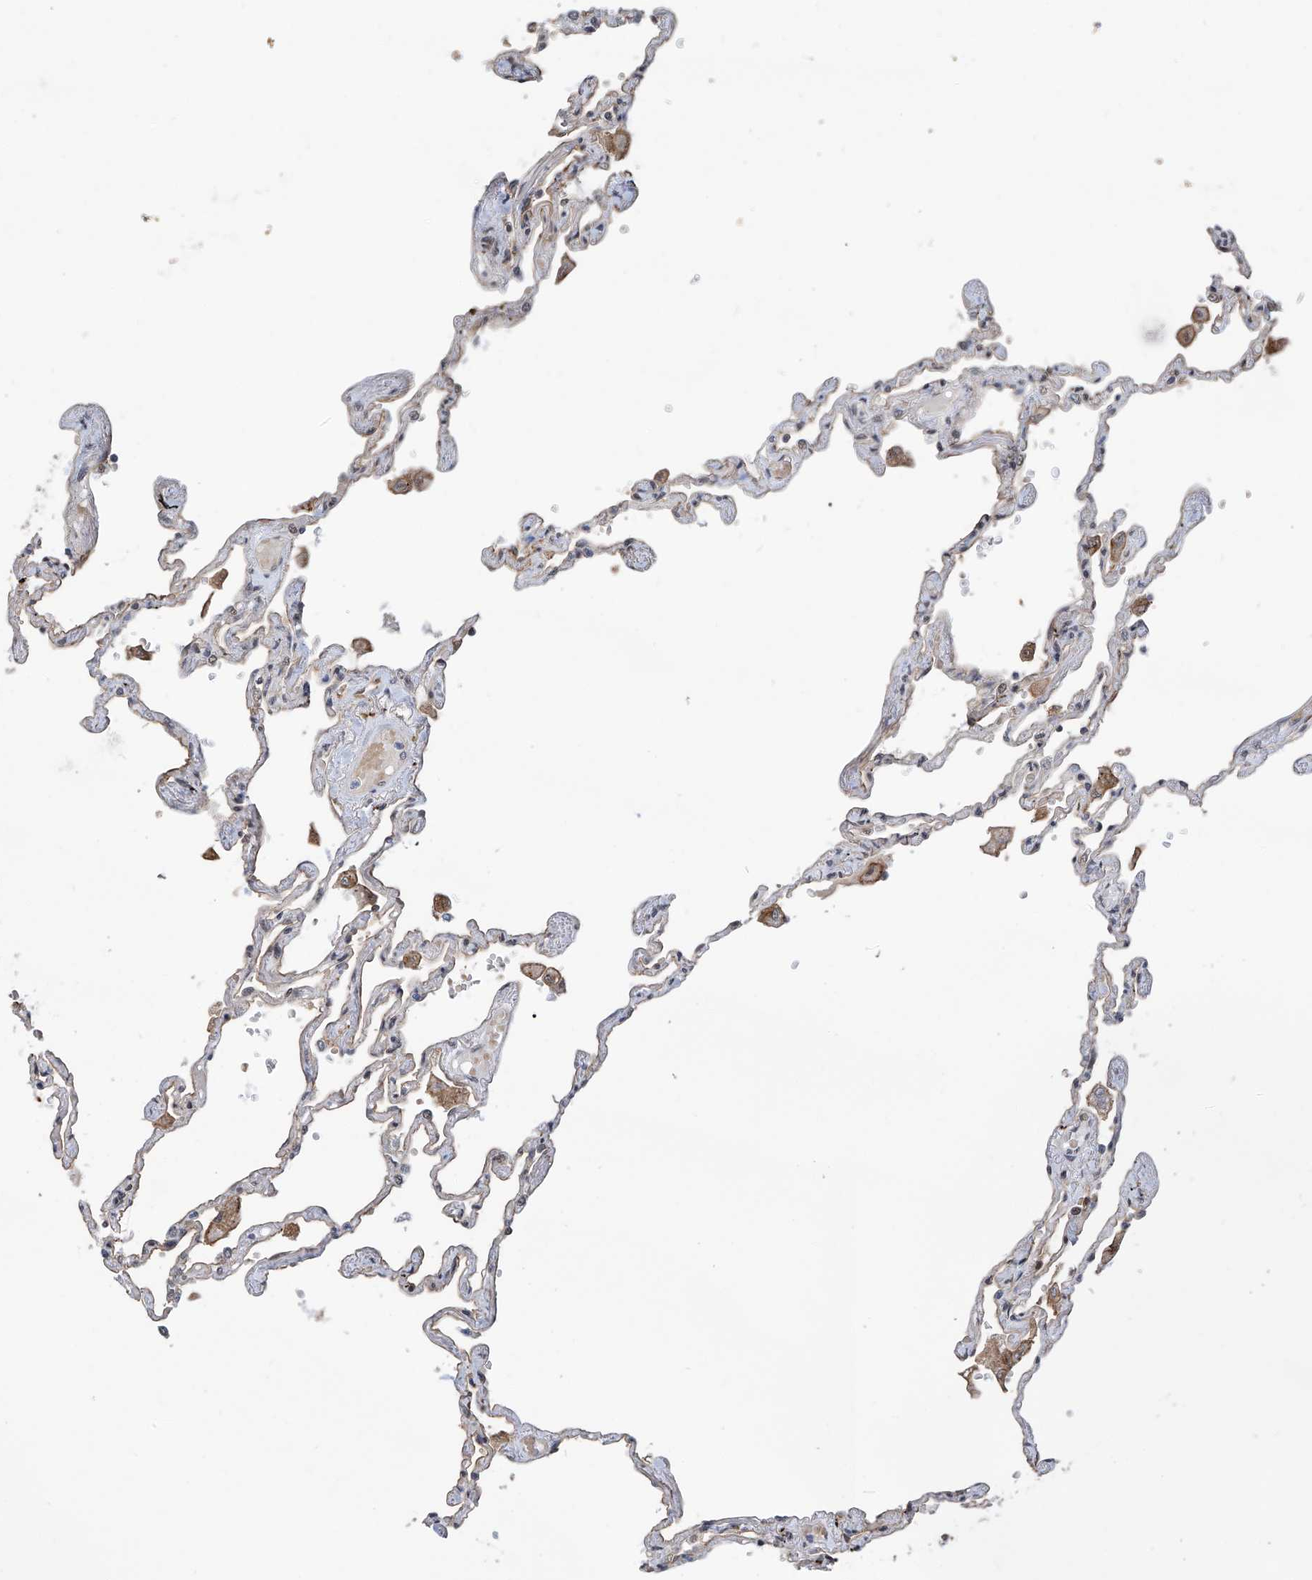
{"staining": {"intensity": "negative", "quantity": "none", "location": "none"}, "tissue": "lung", "cell_type": "Alveolar cells", "image_type": "normal", "snomed": [{"axis": "morphology", "description": "Normal tissue, NOS"}, {"axis": "topography", "description": "Lung"}], "caption": "Micrograph shows no significant protein positivity in alveolar cells of benign lung. The staining is performed using DAB brown chromogen with nuclei counter-stained in using hematoxylin.", "gene": "C1orf131", "patient": {"sex": "female", "age": 67}}